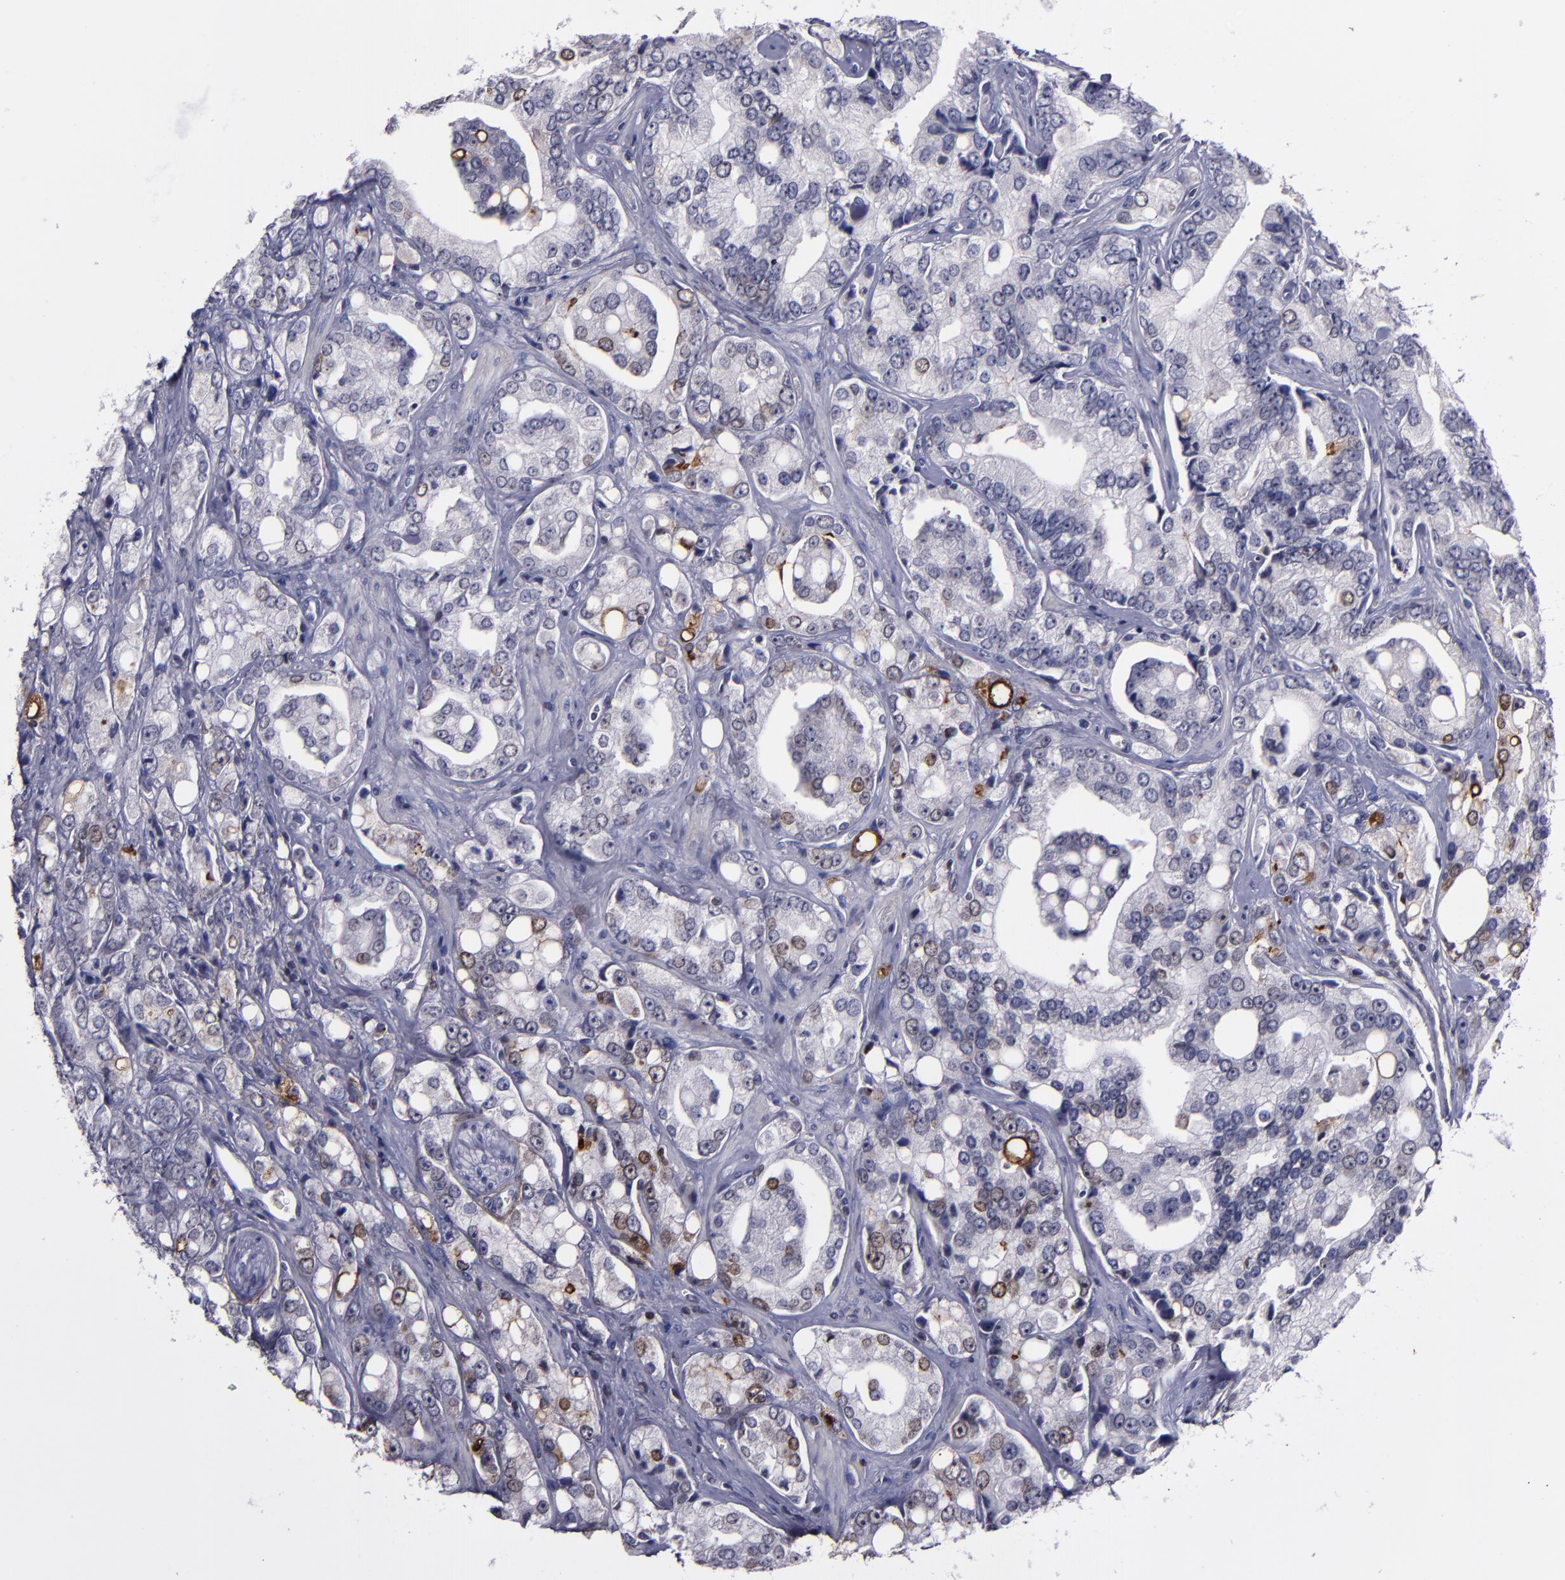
{"staining": {"intensity": "moderate", "quantity": "<25%", "location": "cytoplasmic/membranous,nuclear"}, "tissue": "prostate cancer", "cell_type": "Tumor cells", "image_type": "cancer", "snomed": [{"axis": "morphology", "description": "Adenocarcinoma, High grade"}, {"axis": "topography", "description": "Prostate"}], "caption": "Prostate cancer stained with a protein marker reveals moderate staining in tumor cells.", "gene": "MFGE8", "patient": {"sex": "male", "age": 67}}